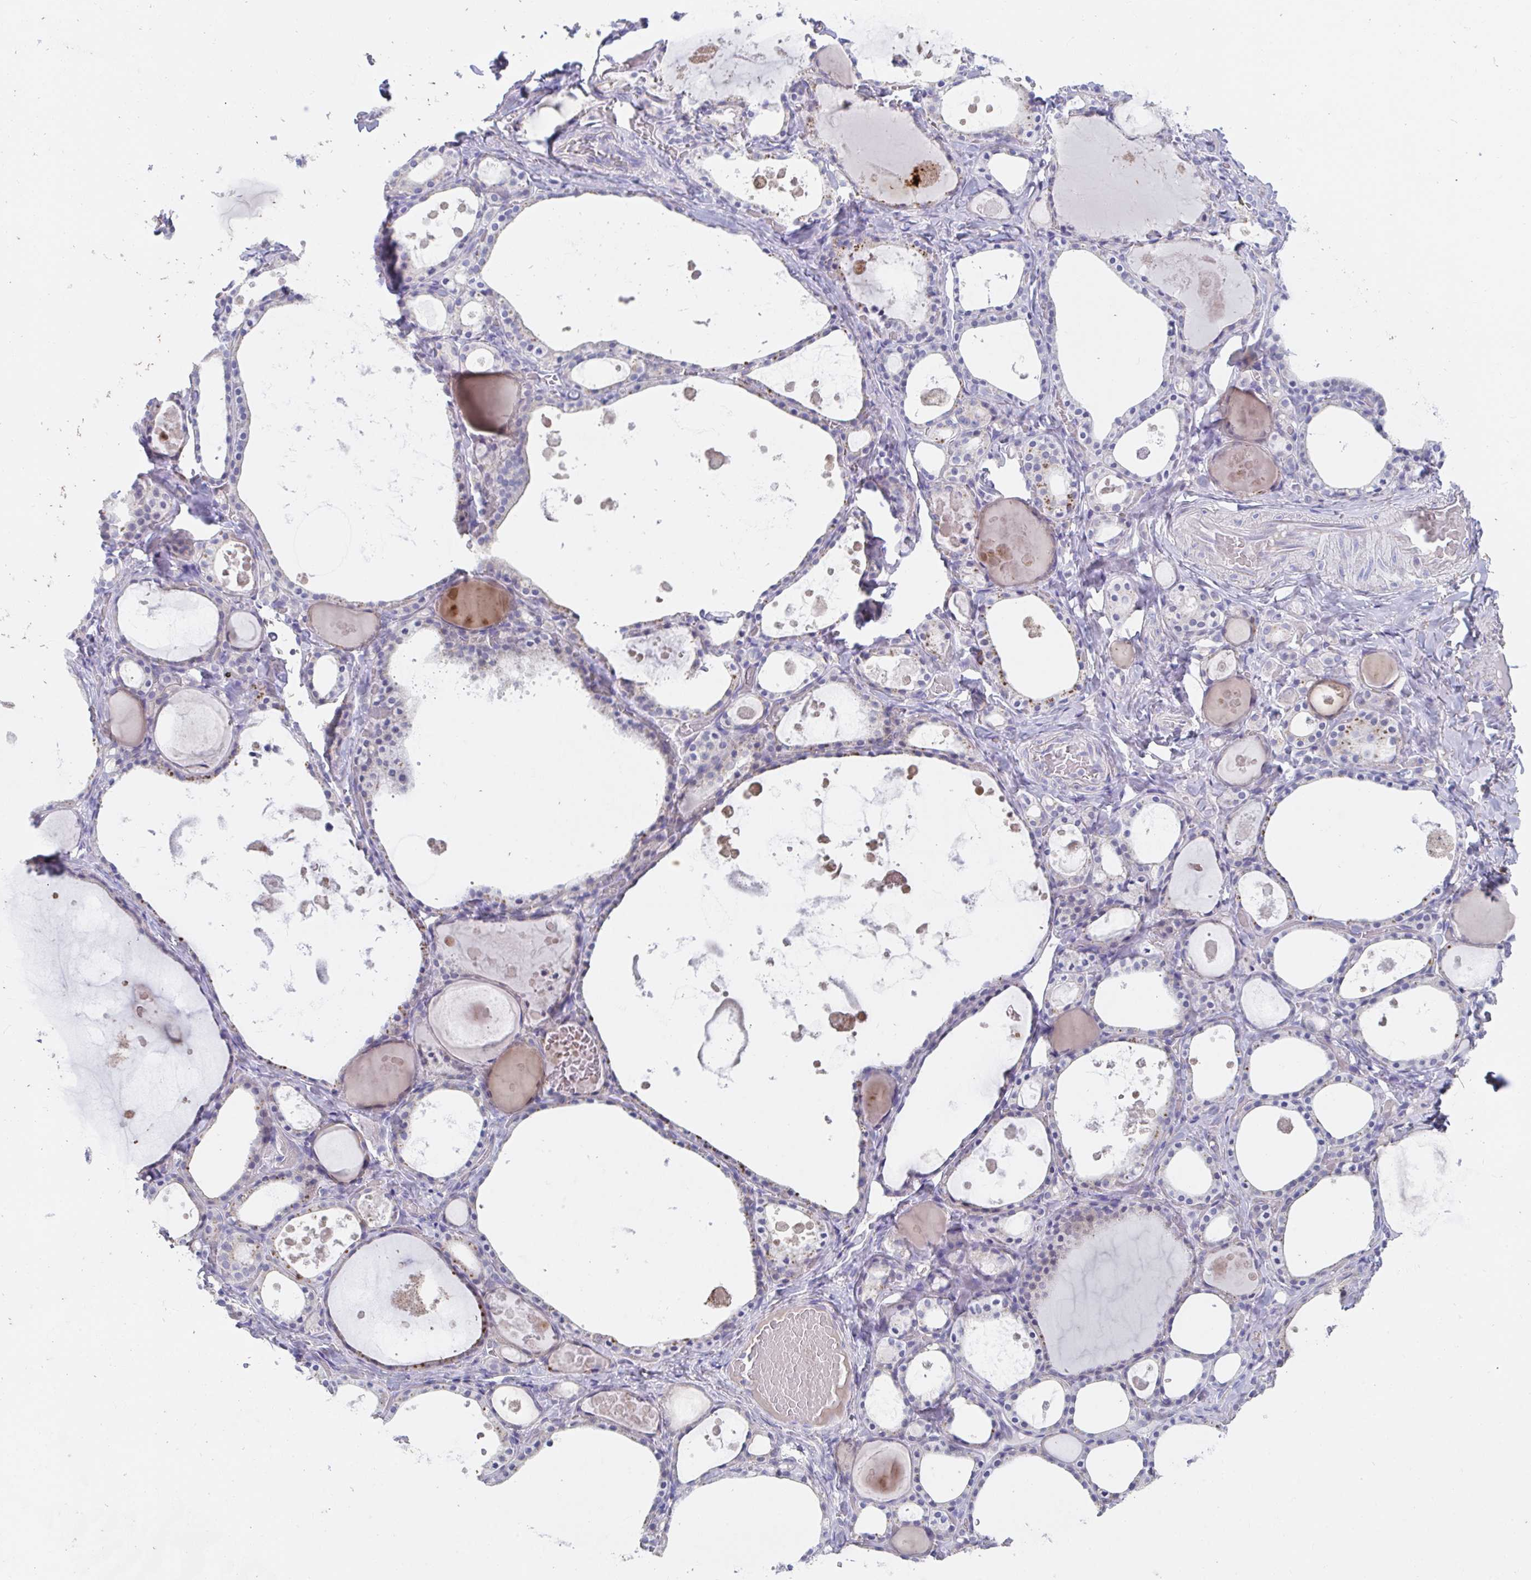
{"staining": {"intensity": "moderate", "quantity": "<25%", "location": "cytoplasmic/membranous"}, "tissue": "thyroid gland", "cell_type": "Glandular cells", "image_type": "normal", "snomed": [{"axis": "morphology", "description": "Normal tissue, NOS"}, {"axis": "topography", "description": "Thyroid gland"}], "caption": "Brown immunohistochemical staining in unremarkable human thyroid gland displays moderate cytoplasmic/membranous positivity in about <25% of glandular cells.", "gene": "KCNK5", "patient": {"sex": "male", "age": 56}}